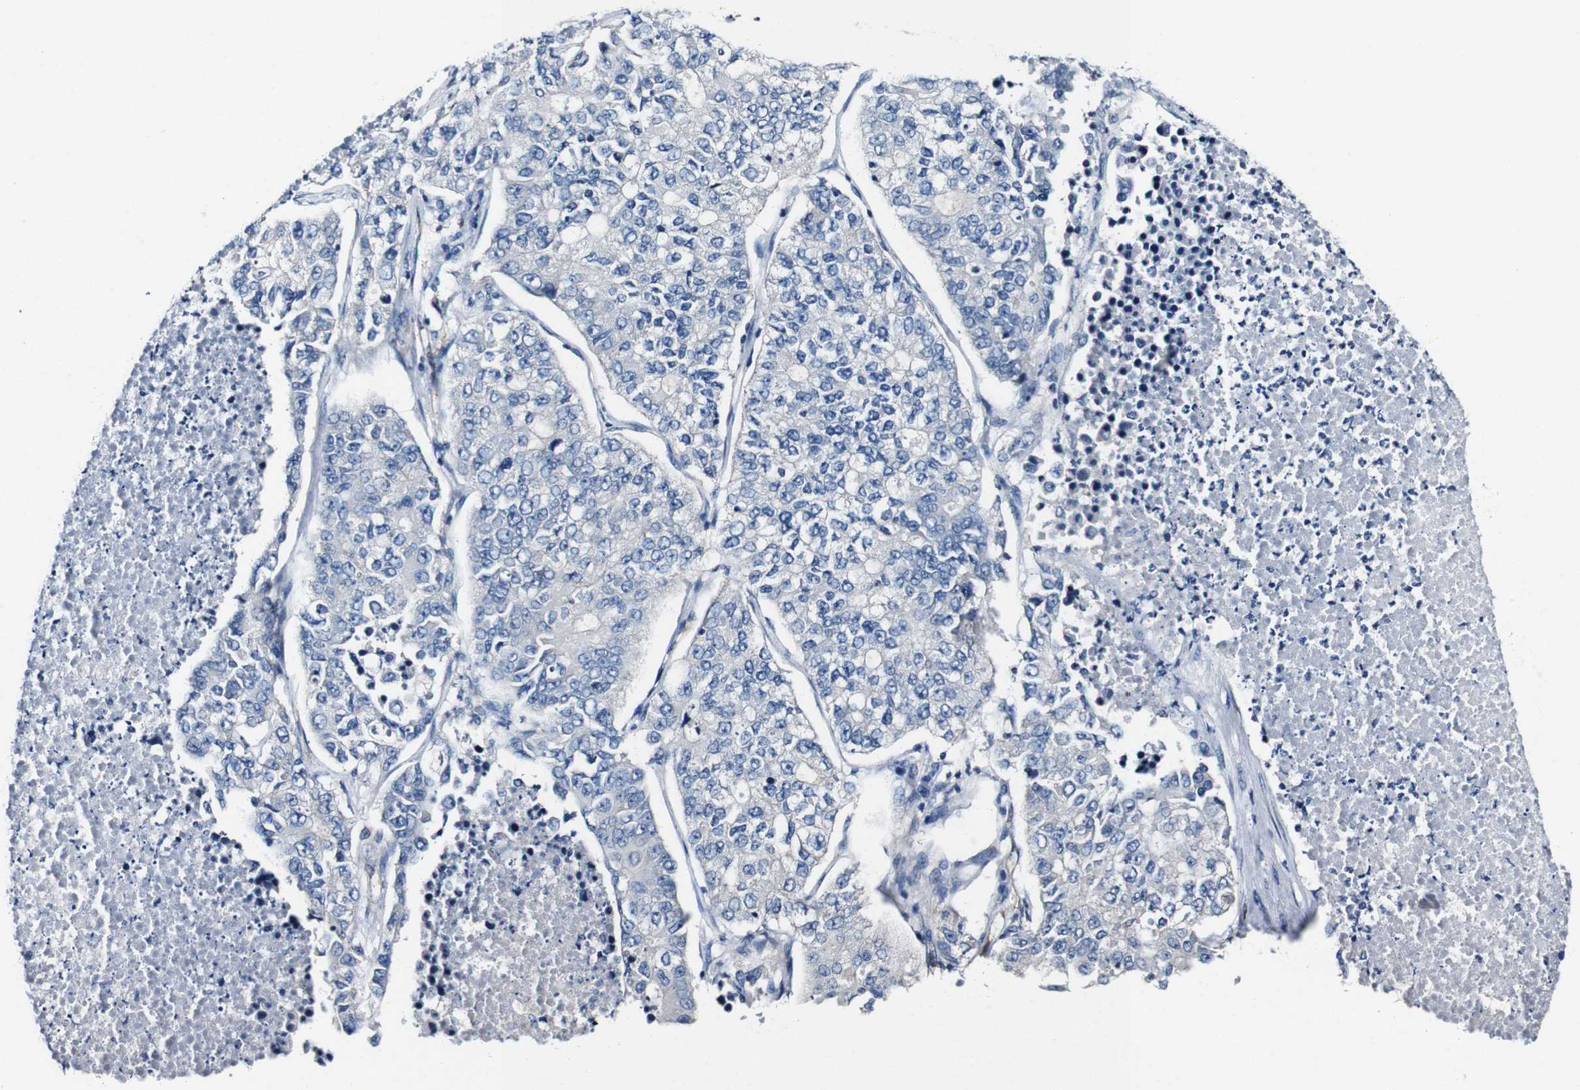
{"staining": {"intensity": "negative", "quantity": "none", "location": "none"}, "tissue": "lung cancer", "cell_type": "Tumor cells", "image_type": "cancer", "snomed": [{"axis": "morphology", "description": "Adenocarcinoma, NOS"}, {"axis": "topography", "description": "Lung"}], "caption": "This is an IHC histopathology image of human lung adenocarcinoma. There is no expression in tumor cells.", "gene": "GRAMD1A", "patient": {"sex": "male", "age": 49}}